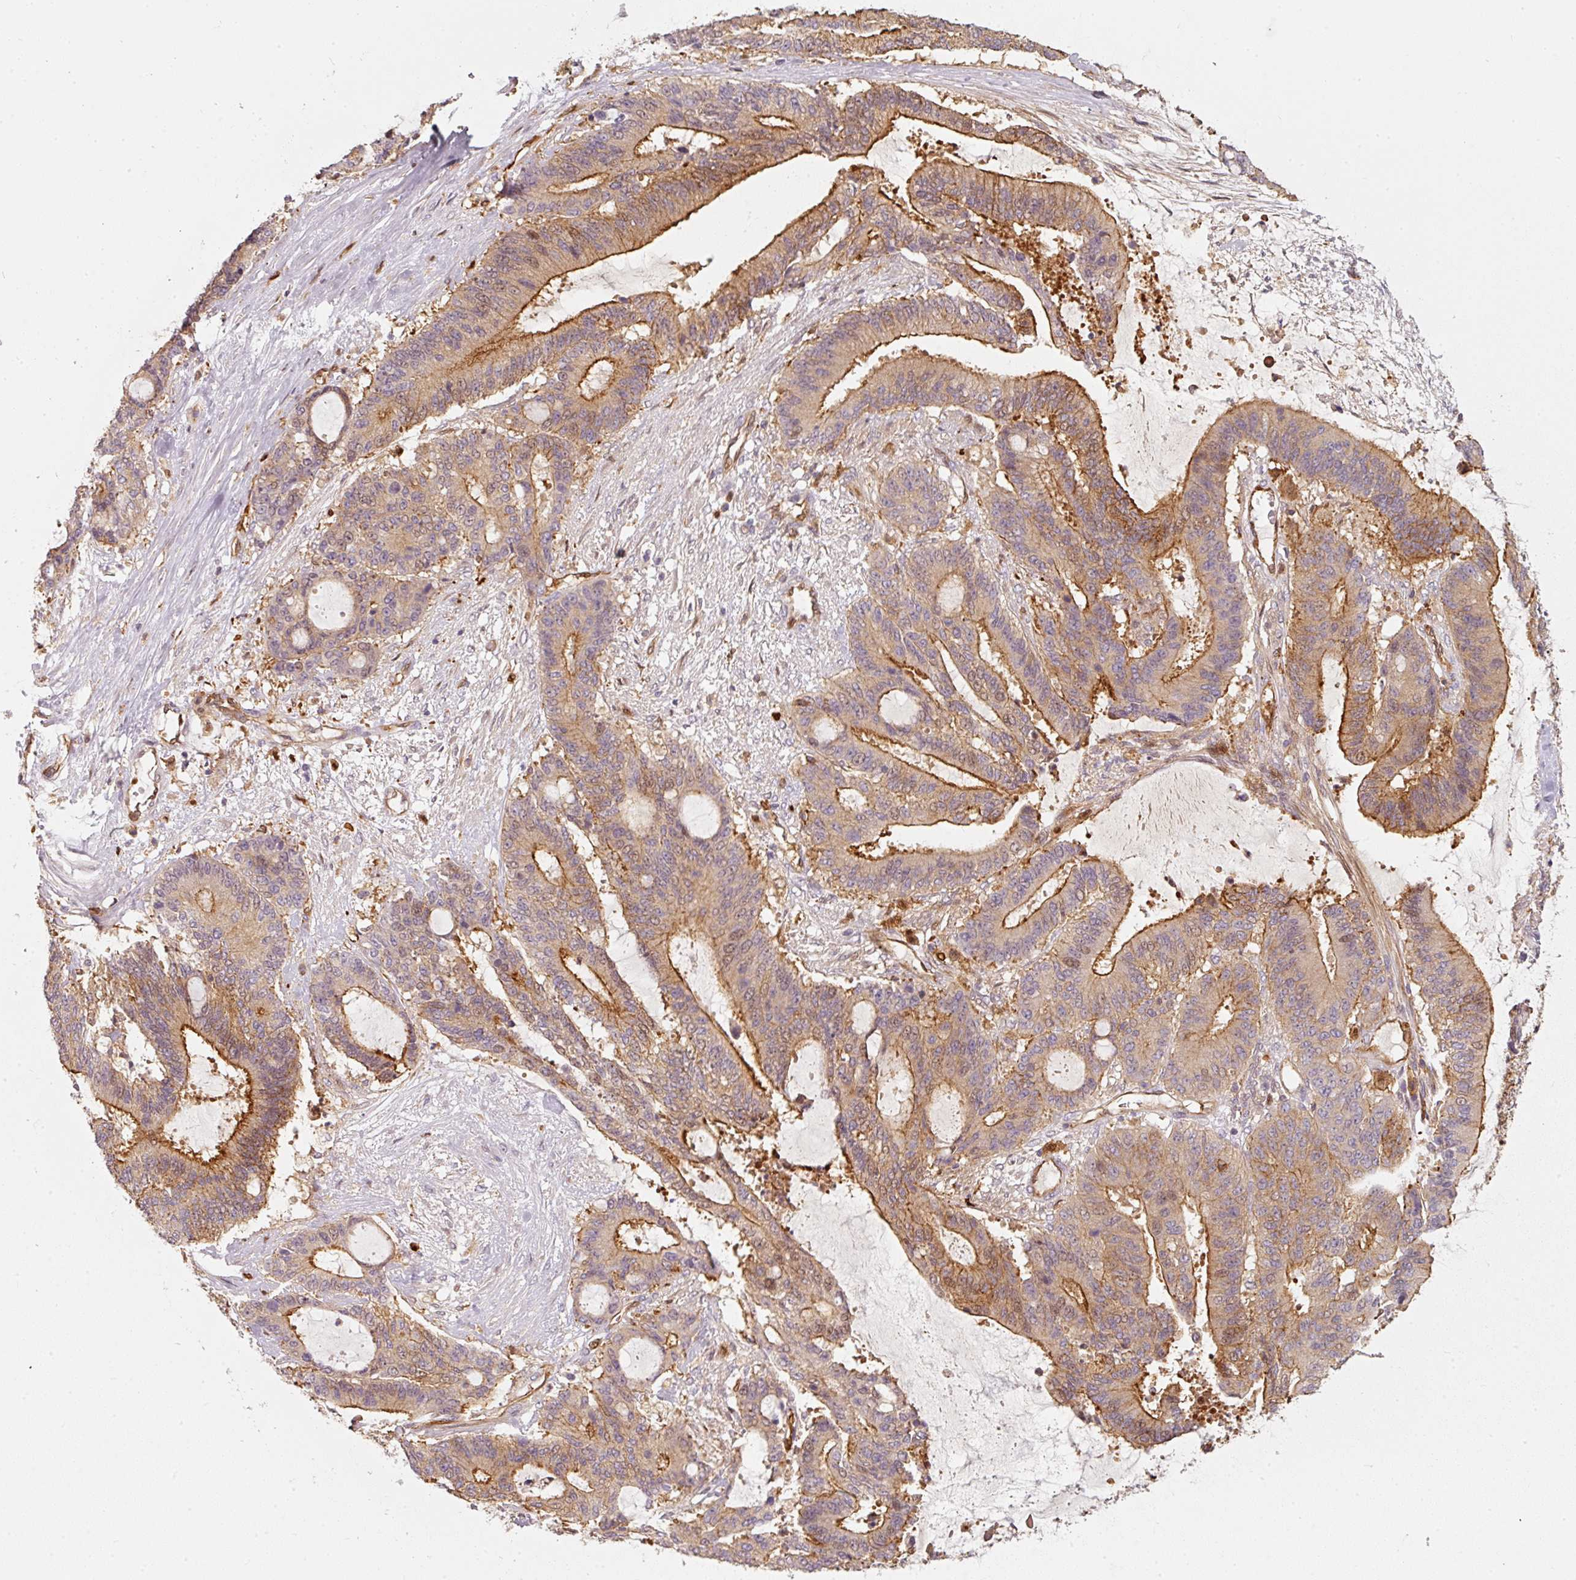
{"staining": {"intensity": "moderate", "quantity": ">75%", "location": "cytoplasmic/membranous"}, "tissue": "liver cancer", "cell_type": "Tumor cells", "image_type": "cancer", "snomed": [{"axis": "morphology", "description": "Normal tissue, NOS"}, {"axis": "morphology", "description": "Cholangiocarcinoma"}, {"axis": "topography", "description": "Liver"}, {"axis": "topography", "description": "Peripheral nerve tissue"}], "caption": "Immunohistochemical staining of human liver cholangiocarcinoma demonstrates medium levels of moderate cytoplasmic/membranous staining in about >75% of tumor cells.", "gene": "IQGAP2", "patient": {"sex": "female", "age": 73}}